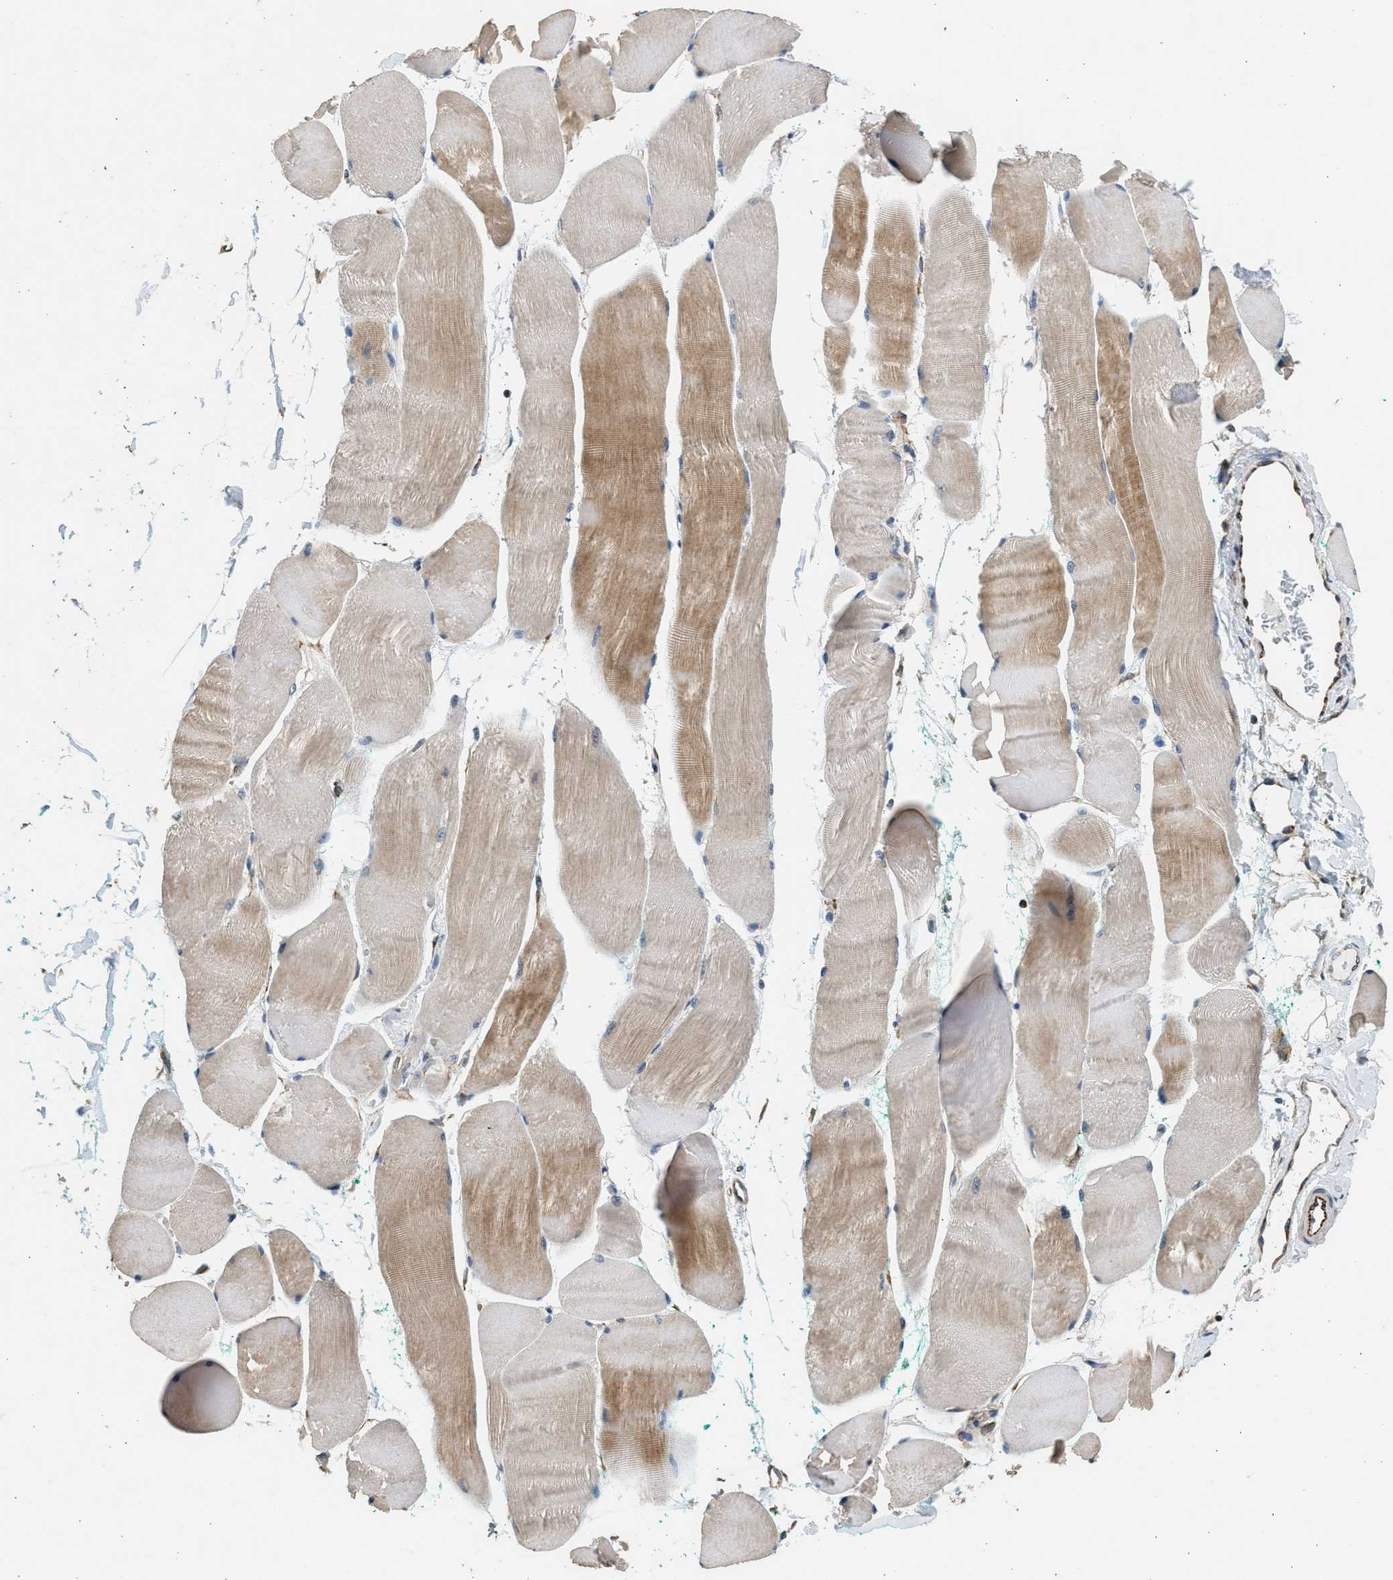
{"staining": {"intensity": "weak", "quantity": "25%-75%", "location": "cytoplasmic/membranous"}, "tissue": "skeletal muscle", "cell_type": "Myocytes", "image_type": "normal", "snomed": [{"axis": "morphology", "description": "Normal tissue, NOS"}, {"axis": "morphology", "description": "Squamous cell carcinoma, NOS"}, {"axis": "topography", "description": "Skeletal muscle"}], "caption": "IHC histopathology image of normal skeletal muscle: skeletal muscle stained using immunohistochemistry (IHC) exhibits low levels of weak protein expression localized specifically in the cytoplasmic/membranous of myocytes, appearing as a cytoplasmic/membranous brown color.", "gene": "PCLO", "patient": {"sex": "male", "age": 51}}